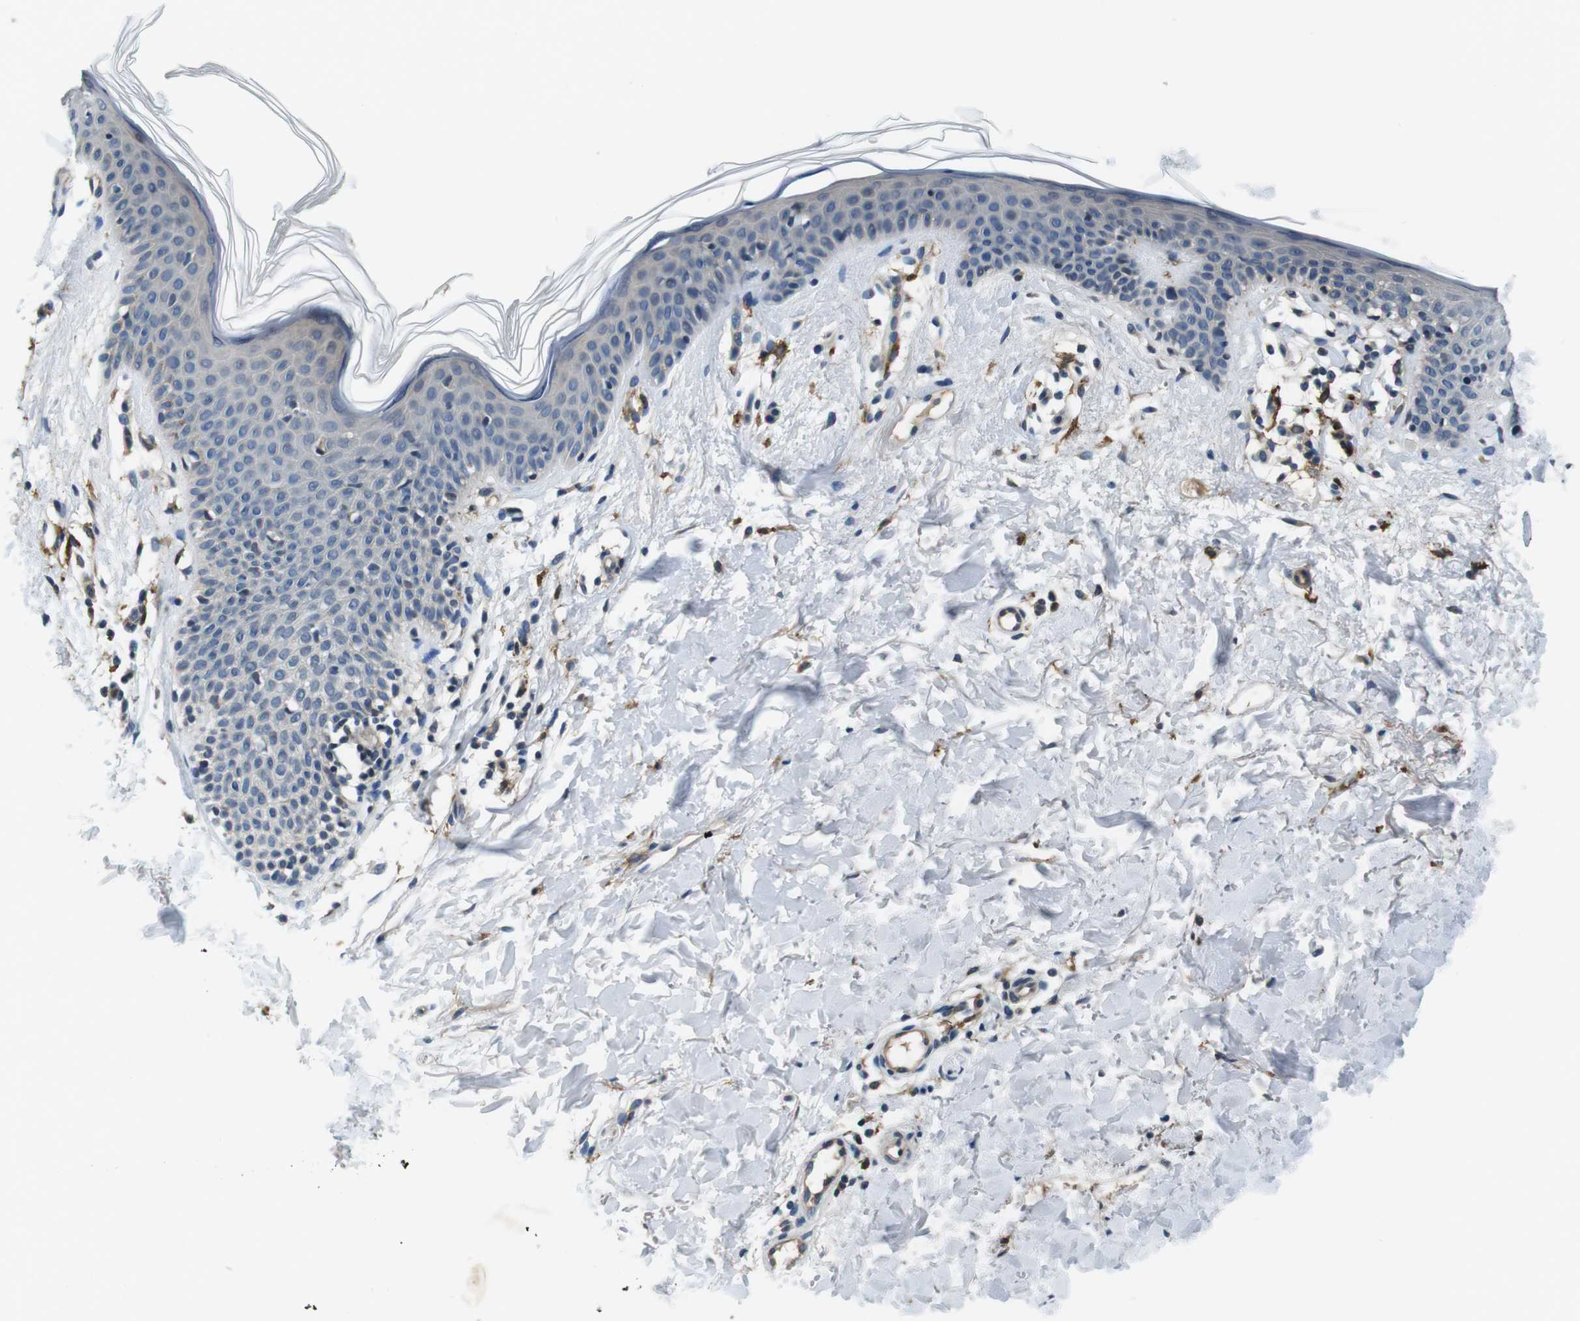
{"staining": {"intensity": "weak", "quantity": "25%-75%", "location": "cytoplasmic/membranous"}, "tissue": "skin", "cell_type": "Fibroblasts", "image_type": "normal", "snomed": [{"axis": "morphology", "description": "Normal tissue, NOS"}, {"axis": "topography", "description": "Skin"}], "caption": "Immunohistochemical staining of unremarkable human skin displays low levels of weak cytoplasmic/membranous staining in approximately 25%-75% of fibroblasts. (brown staining indicates protein expression, while blue staining denotes nuclei).", "gene": "CD163L1", "patient": {"sex": "female", "age": 56}}